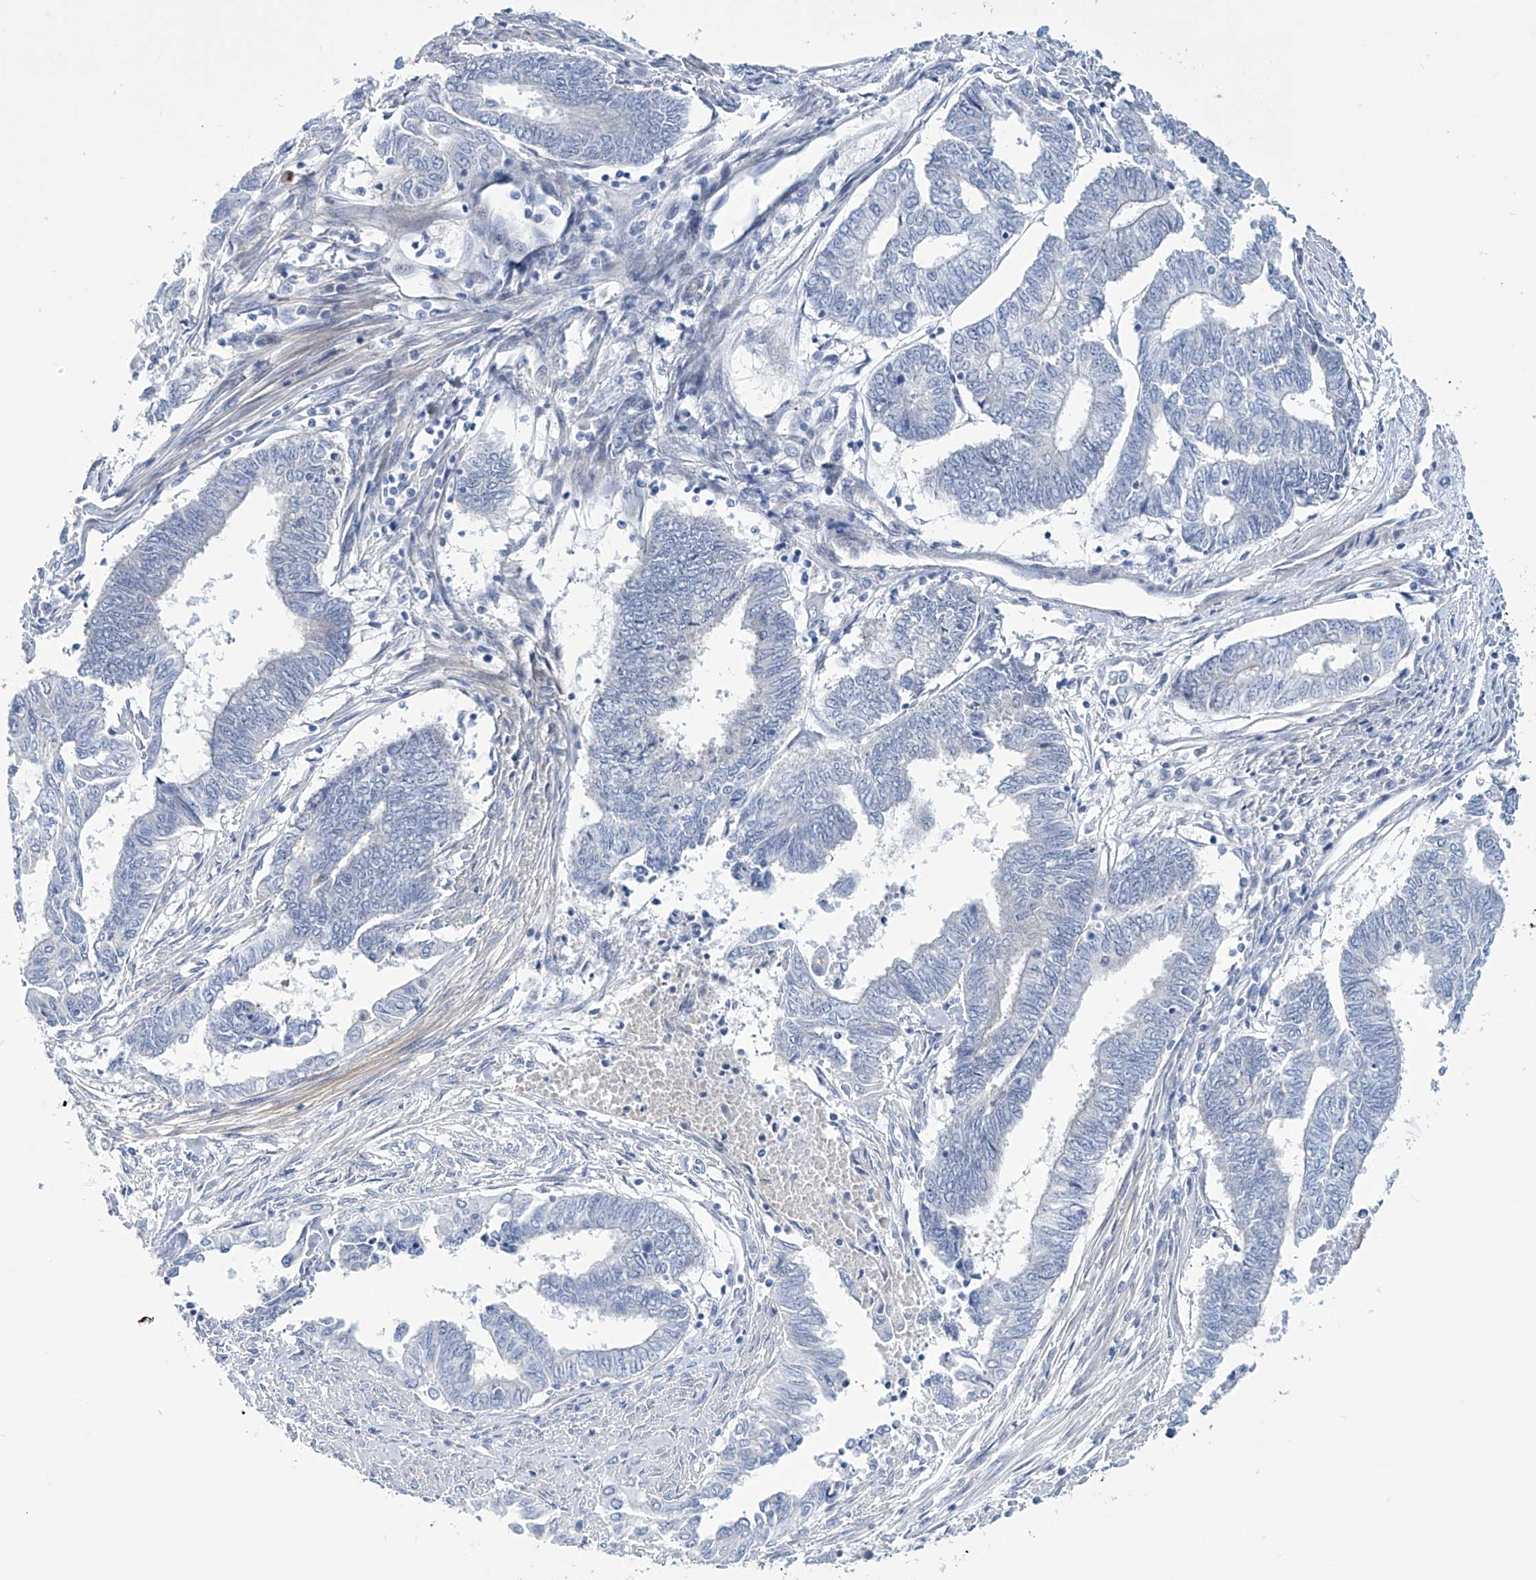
{"staining": {"intensity": "negative", "quantity": "none", "location": "none"}, "tissue": "endometrial cancer", "cell_type": "Tumor cells", "image_type": "cancer", "snomed": [{"axis": "morphology", "description": "Adenocarcinoma, NOS"}, {"axis": "topography", "description": "Uterus"}, {"axis": "topography", "description": "Endometrium"}], "caption": "Immunohistochemistry histopathology image of human endometrial cancer stained for a protein (brown), which demonstrates no expression in tumor cells.", "gene": "TRIM60", "patient": {"sex": "female", "age": 70}}